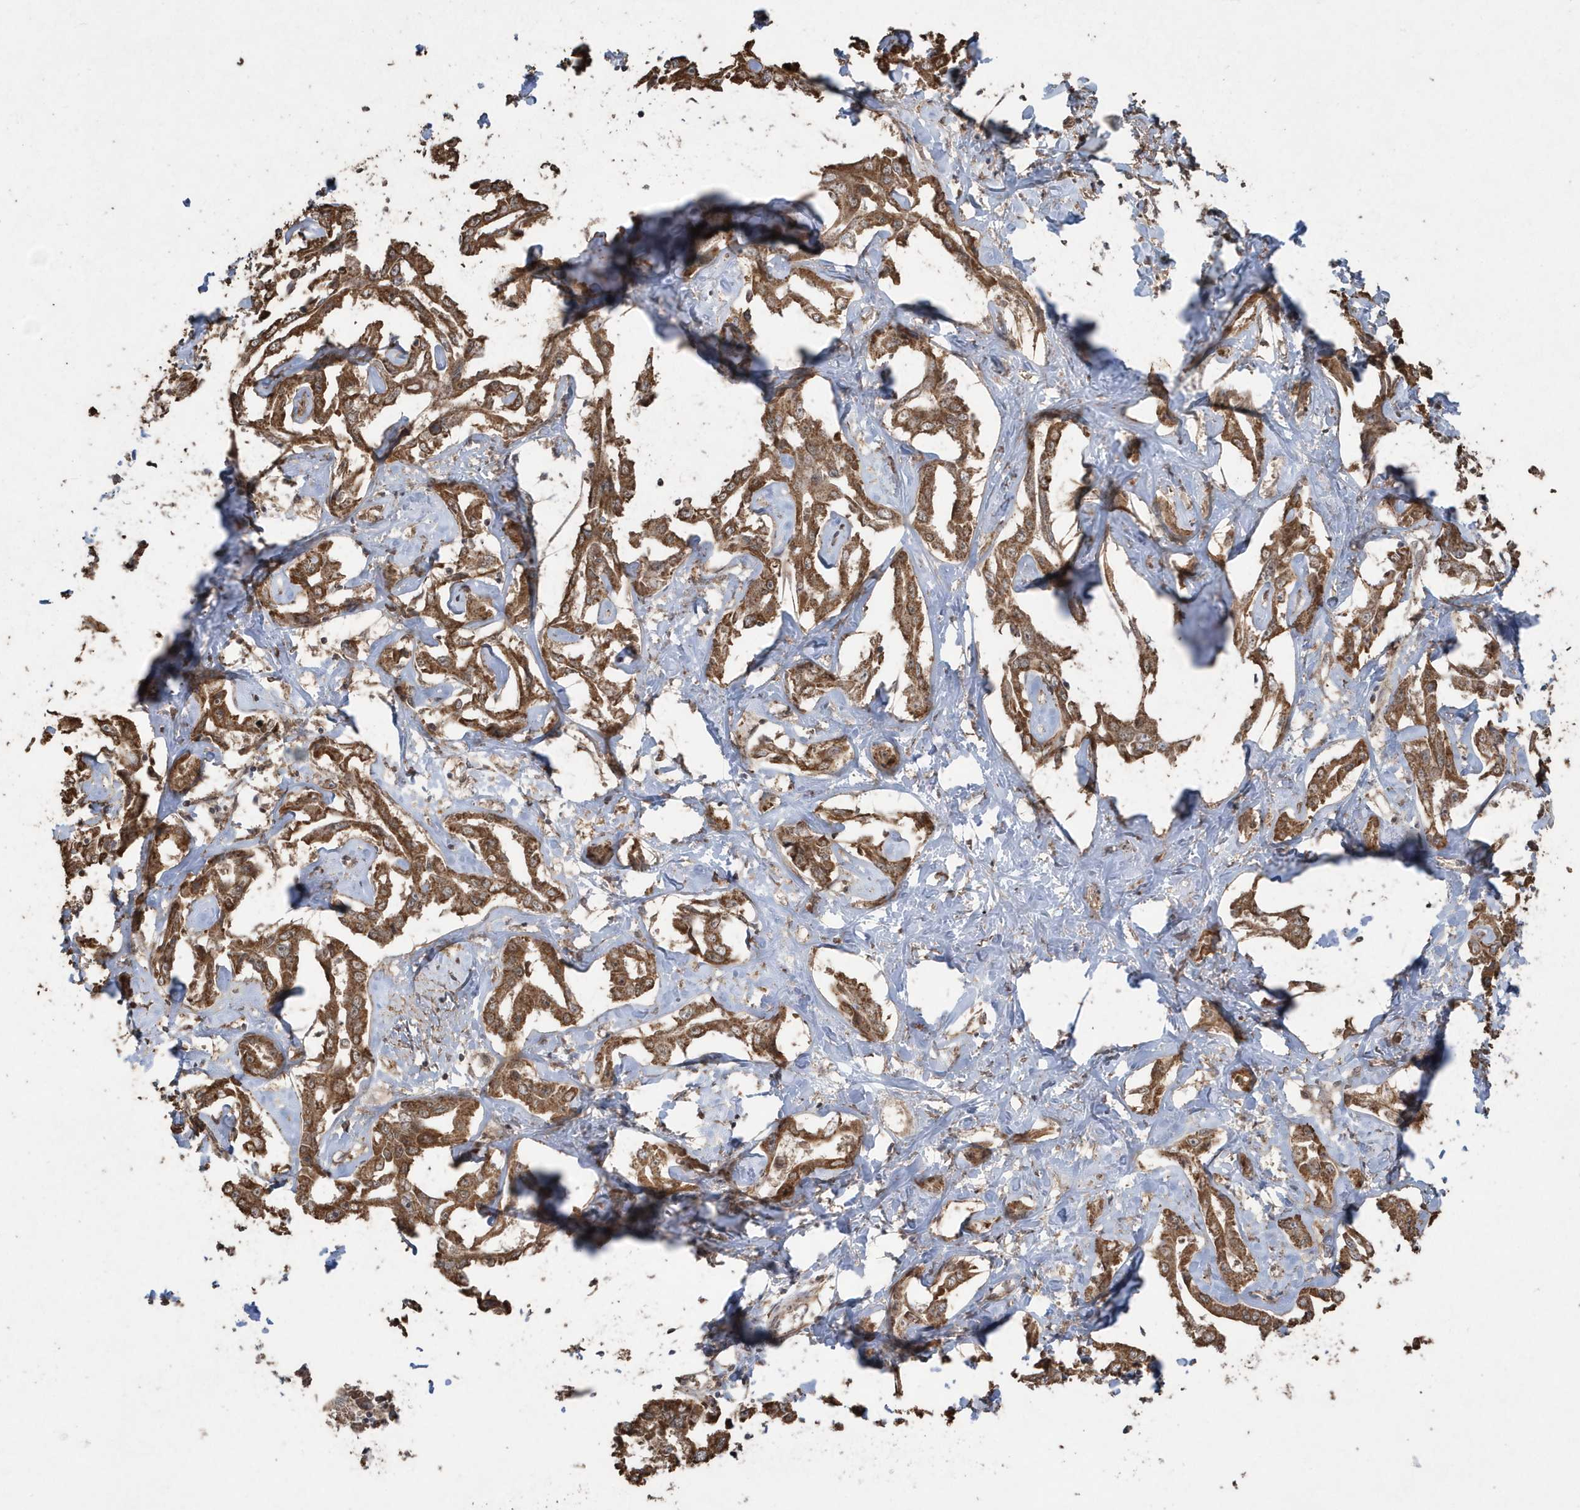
{"staining": {"intensity": "moderate", "quantity": ">75%", "location": "cytoplasmic/membranous"}, "tissue": "liver cancer", "cell_type": "Tumor cells", "image_type": "cancer", "snomed": [{"axis": "morphology", "description": "Cholangiocarcinoma"}, {"axis": "topography", "description": "Liver"}], "caption": "The image demonstrates immunohistochemical staining of liver cancer. There is moderate cytoplasmic/membranous expression is seen in approximately >75% of tumor cells.", "gene": "PAXBP1", "patient": {"sex": "male", "age": 59}}